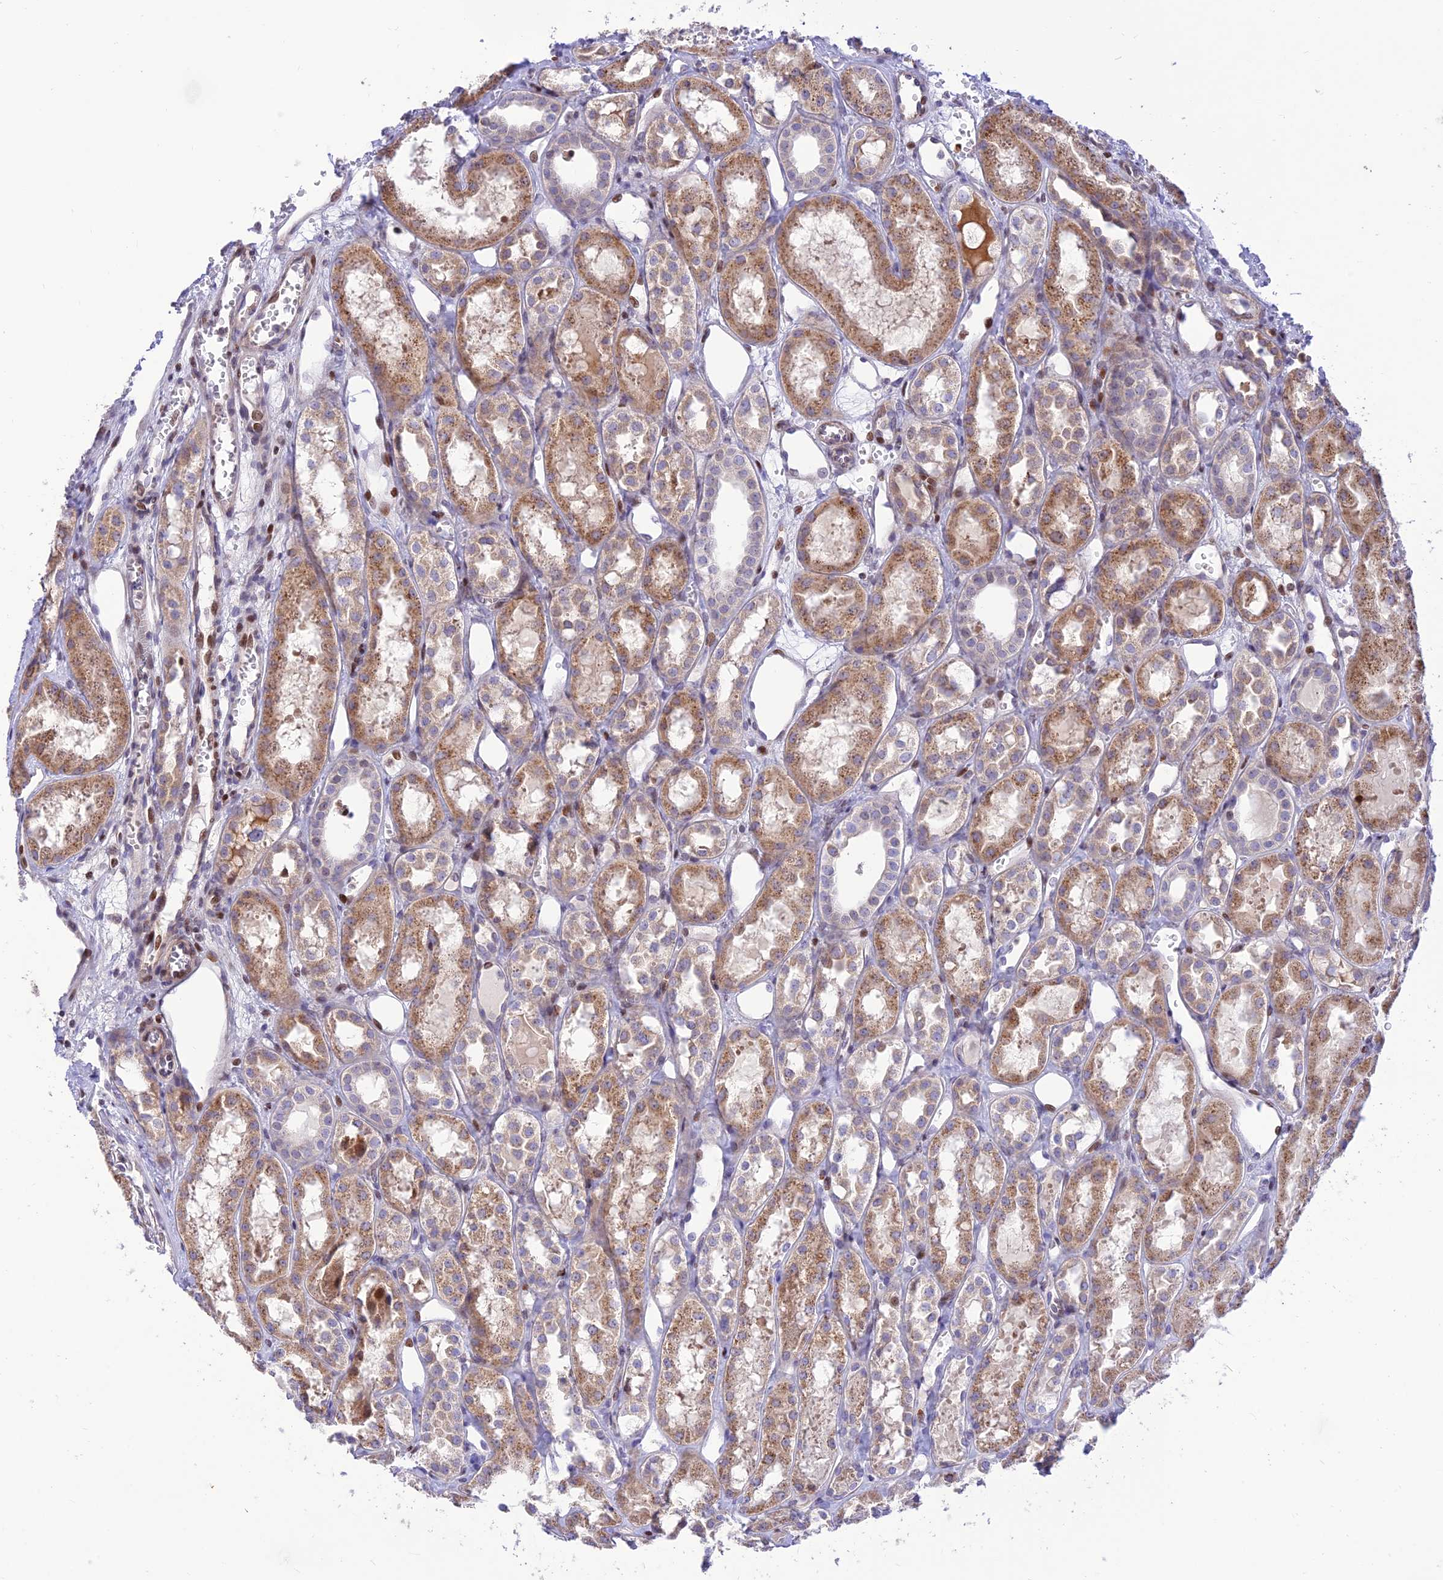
{"staining": {"intensity": "moderate", "quantity": "<25%", "location": "nuclear"}, "tissue": "kidney", "cell_type": "Cells in glomeruli", "image_type": "normal", "snomed": [{"axis": "morphology", "description": "Normal tissue, NOS"}, {"axis": "topography", "description": "Kidney"}], "caption": "This histopathology image reveals immunohistochemistry (IHC) staining of unremarkable kidney, with low moderate nuclear positivity in approximately <25% of cells in glomeruli.", "gene": "FAM186B", "patient": {"sex": "male", "age": 16}}